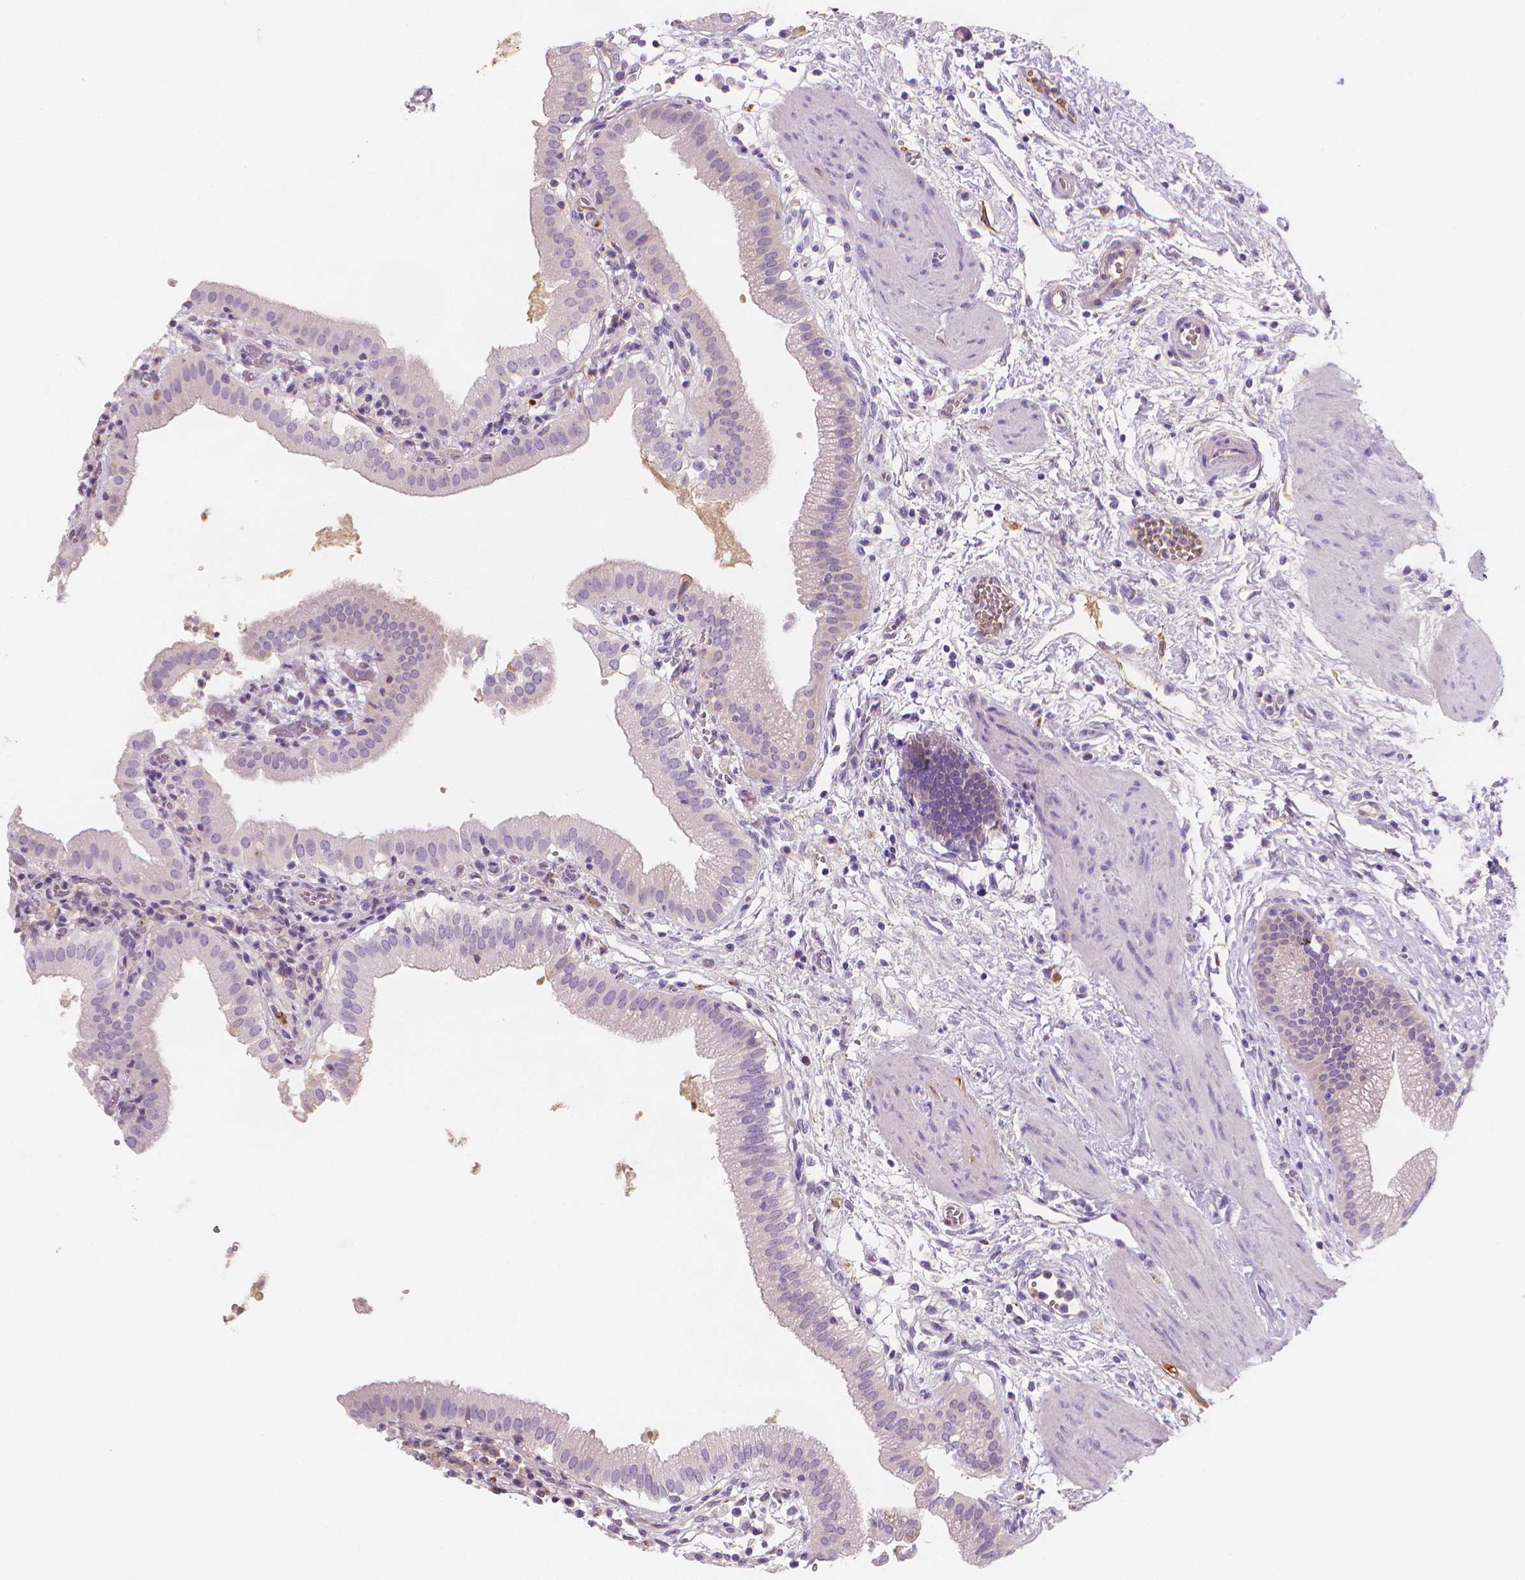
{"staining": {"intensity": "negative", "quantity": "none", "location": "none"}, "tissue": "gallbladder", "cell_type": "Glandular cells", "image_type": "normal", "snomed": [{"axis": "morphology", "description": "Normal tissue, NOS"}, {"axis": "topography", "description": "Gallbladder"}], "caption": "Immunohistochemistry of unremarkable gallbladder demonstrates no expression in glandular cells.", "gene": "APOA4", "patient": {"sex": "female", "age": 65}}